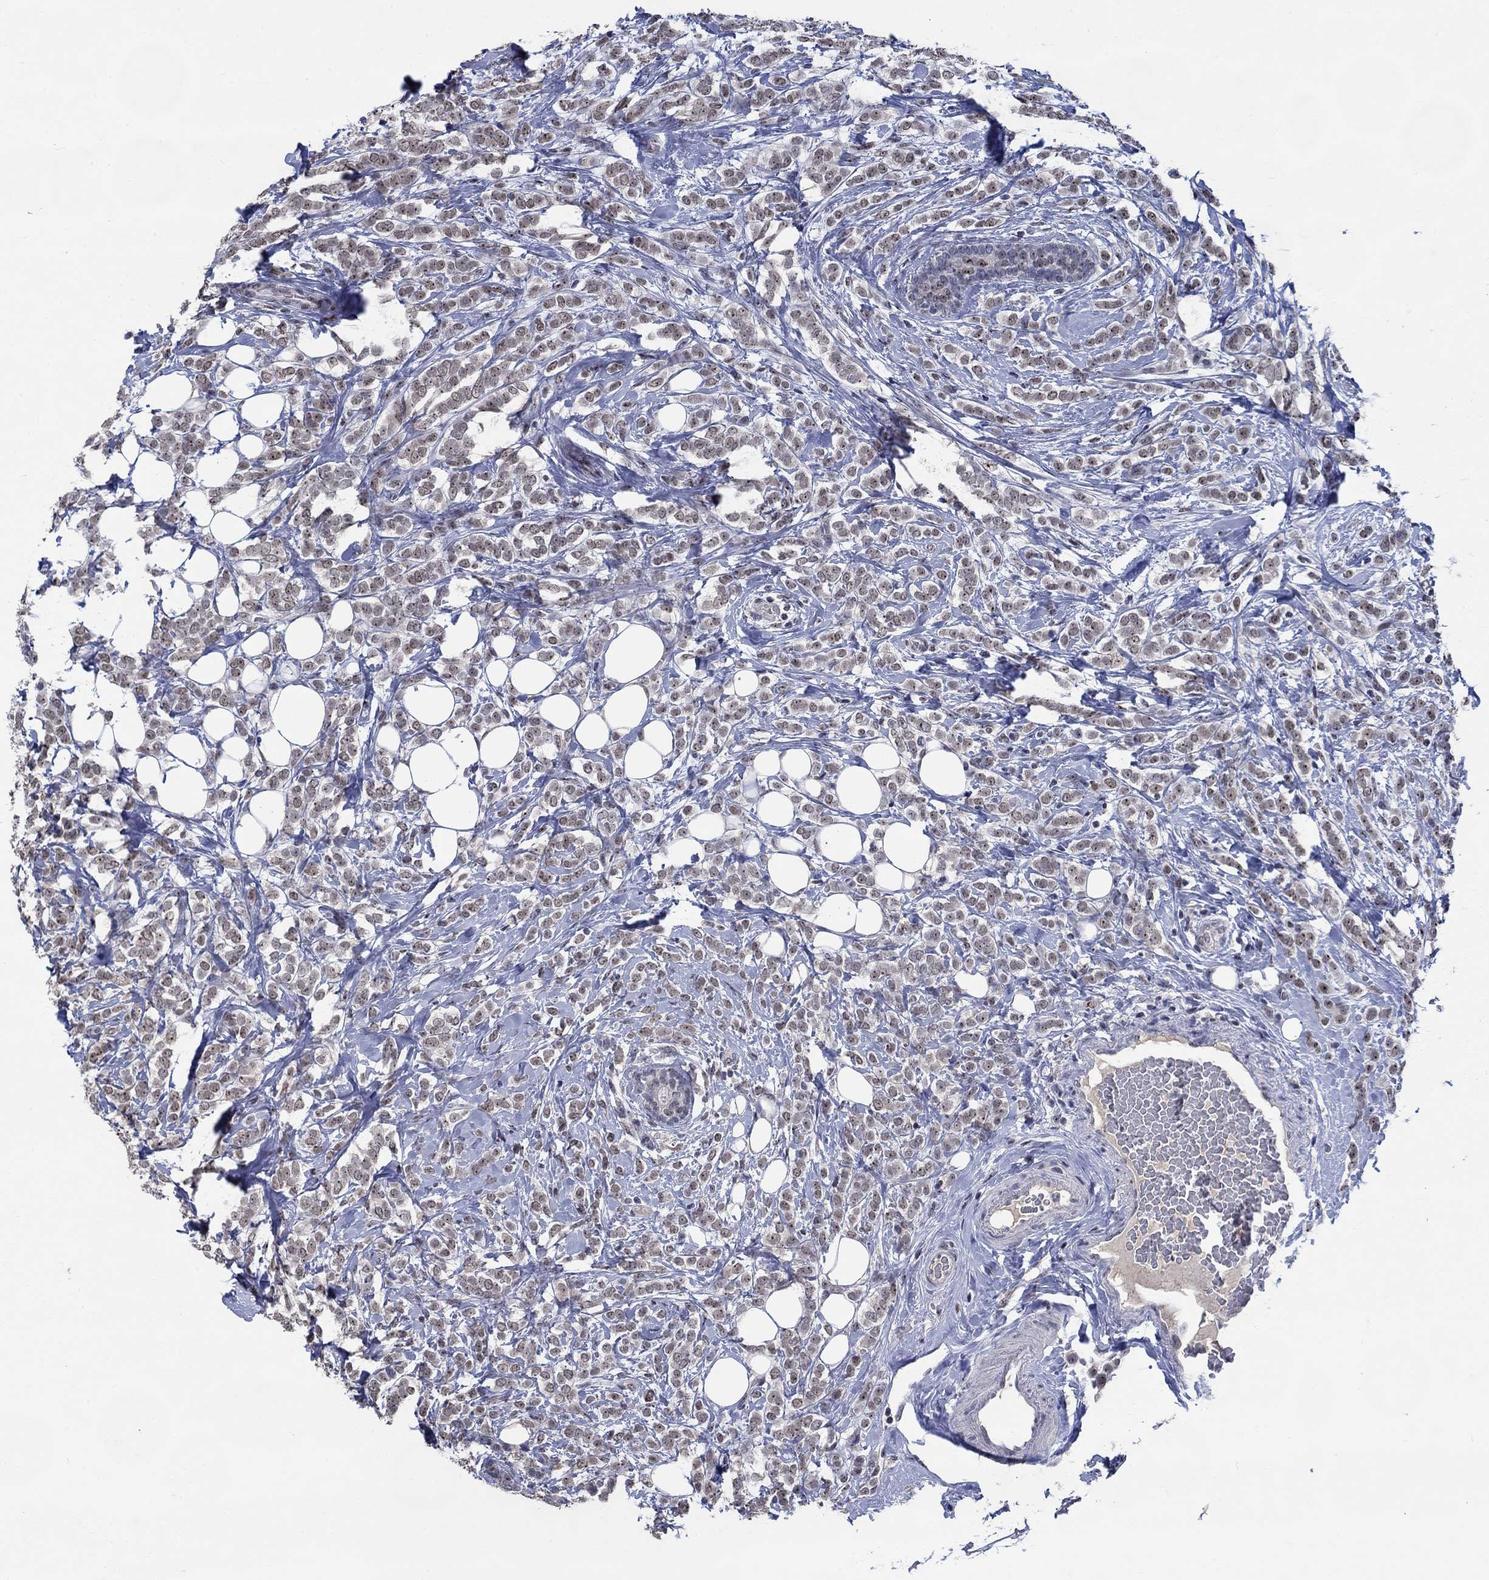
{"staining": {"intensity": "strong", "quantity": "25%-75%", "location": "nuclear"}, "tissue": "breast cancer", "cell_type": "Tumor cells", "image_type": "cancer", "snomed": [{"axis": "morphology", "description": "Lobular carcinoma"}, {"axis": "topography", "description": "Breast"}], "caption": "The image demonstrates immunohistochemical staining of breast cancer. There is strong nuclear staining is appreciated in about 25%-75% of tumor cells.", "gene": "HTN1", "patient": {"sex": "female", "age": 49}}